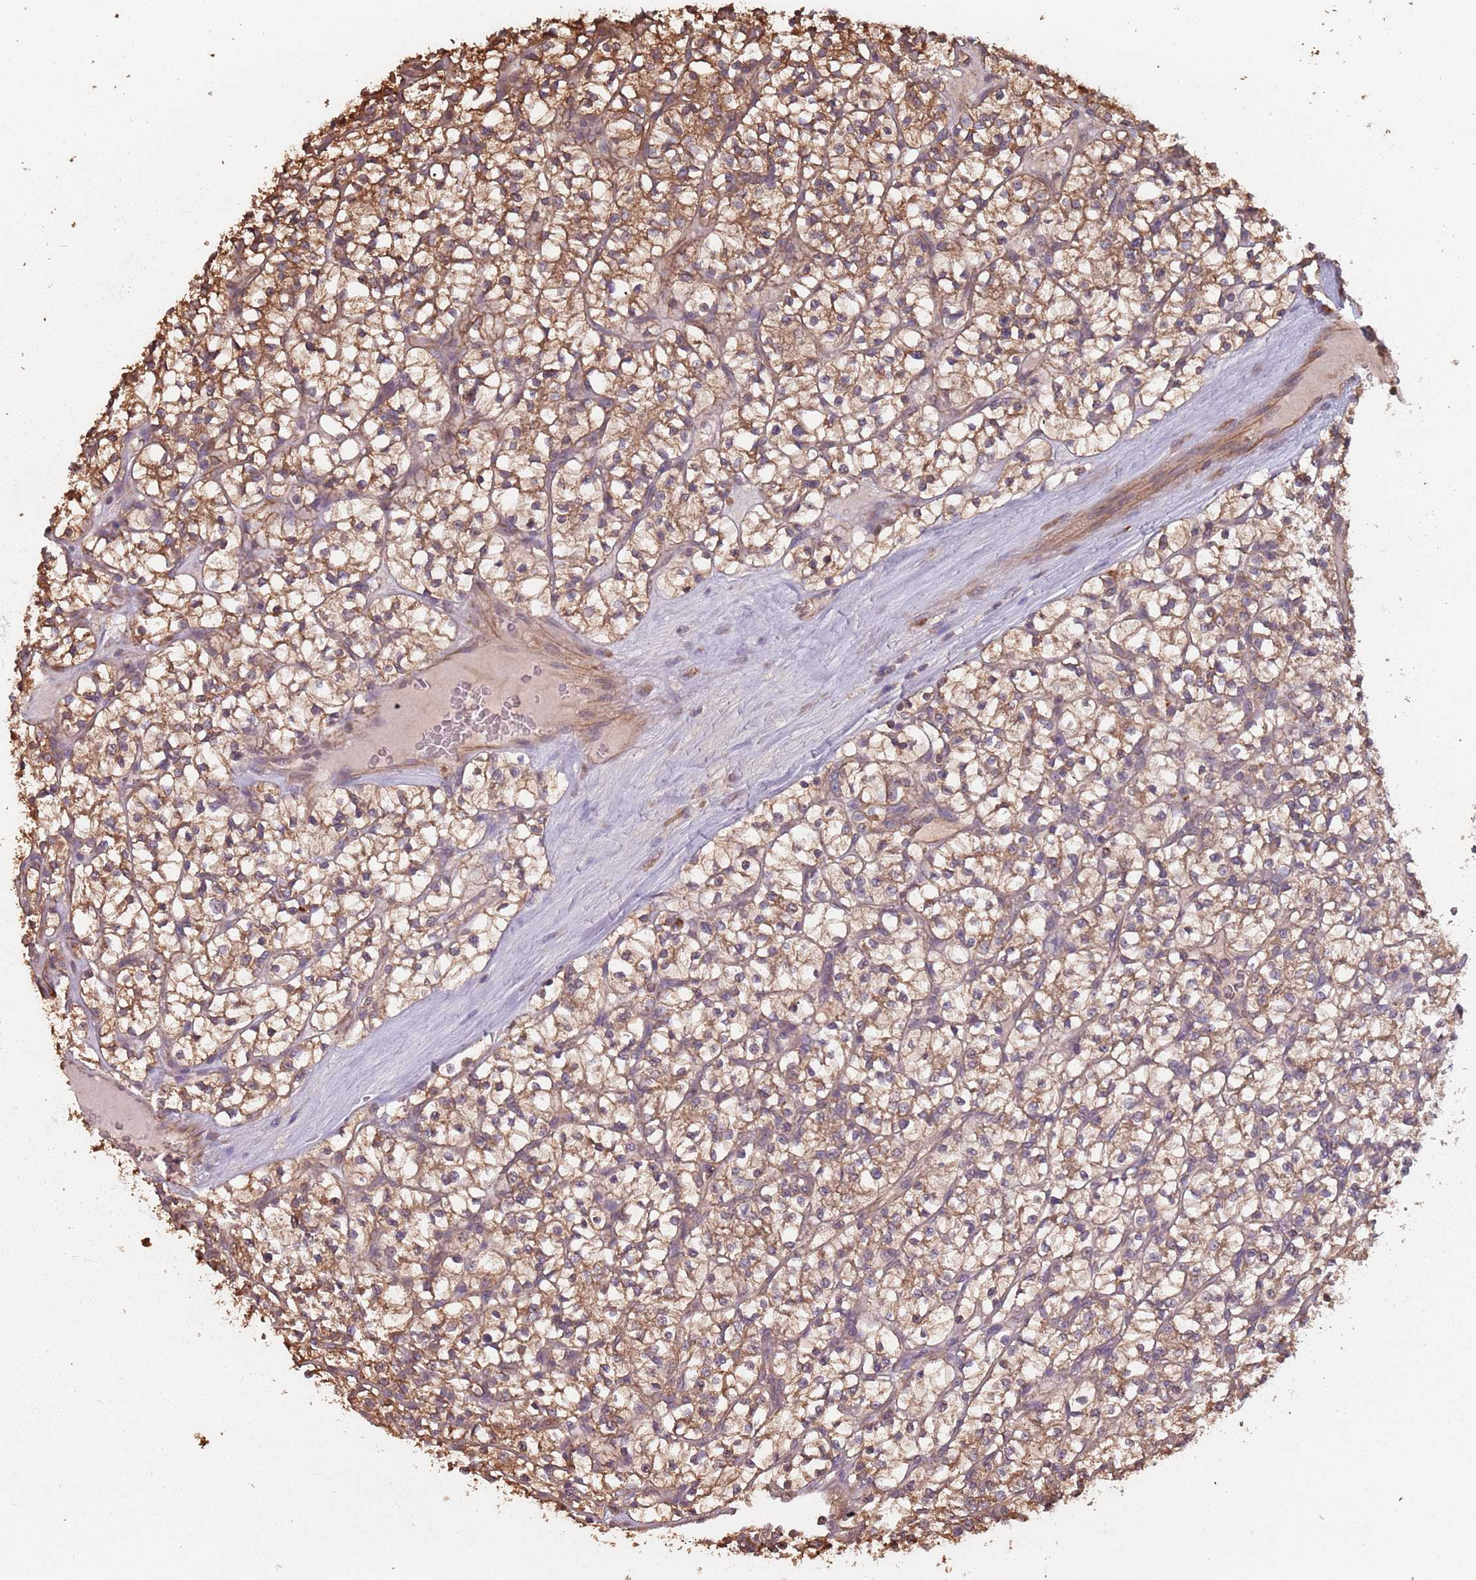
{"staining": {"intensity": "moderate", "quantity": ">75%", "location": "cytoplasmic/membranous"}, "tissue": "renal cancer", "cell_type": "Tumor cells", "image_type": "cancer", "snomed": [{"axis": "morphology", "description": "Adenocarcinoma, NOS"}, {"axis": "topography", "description": "Kidney"}], "caption": "Moderate cytoplasmic/membranous protein expression is seen in approximately >75% of tumor cells in renal cancer (adenocarcinoma).", "gene": "COG4", "patient": {"sex": "female", "age": 64}}